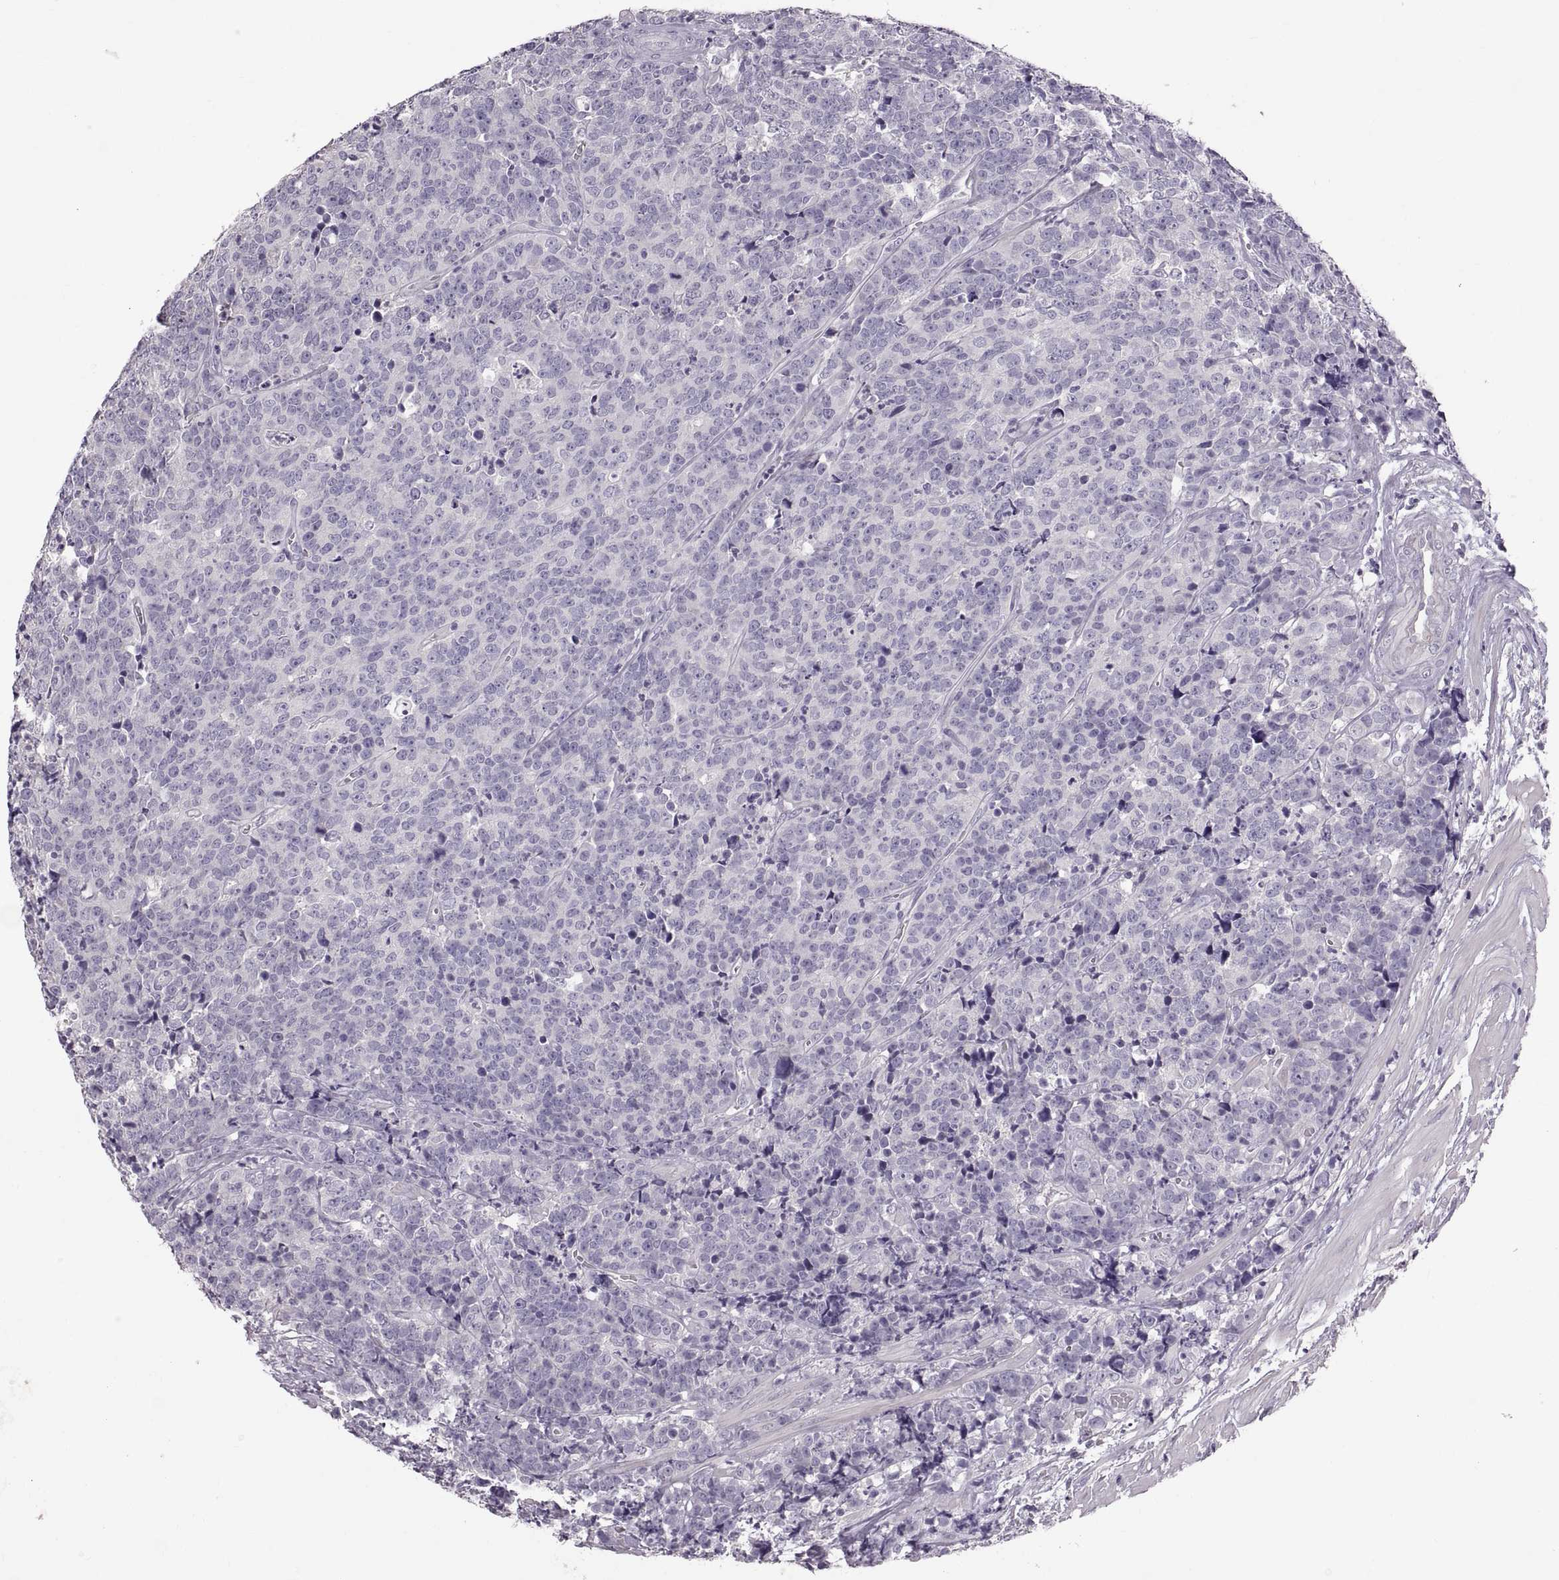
{"staining": {"intensity": "negative", "quantity": "none", "location": "none"}, "tissue": "prostate cancer", "cell_type": "Tumor cells", "image_type": "cancer", "snomed": [{"axis": "morphology", "description": "Adenocarcinoma, NOS"}, {"axis": "topography", "description": "Prostate"}], "caption": "Tumor cells show no significant expression in prostate adenocarcinoma. (DAB (3,3'-diaminobenzidine) IHC visualized using brightfield microscopy, high magnification).", "gene": "WFDC8", "patient": {"sex": "male", "age": 67}}